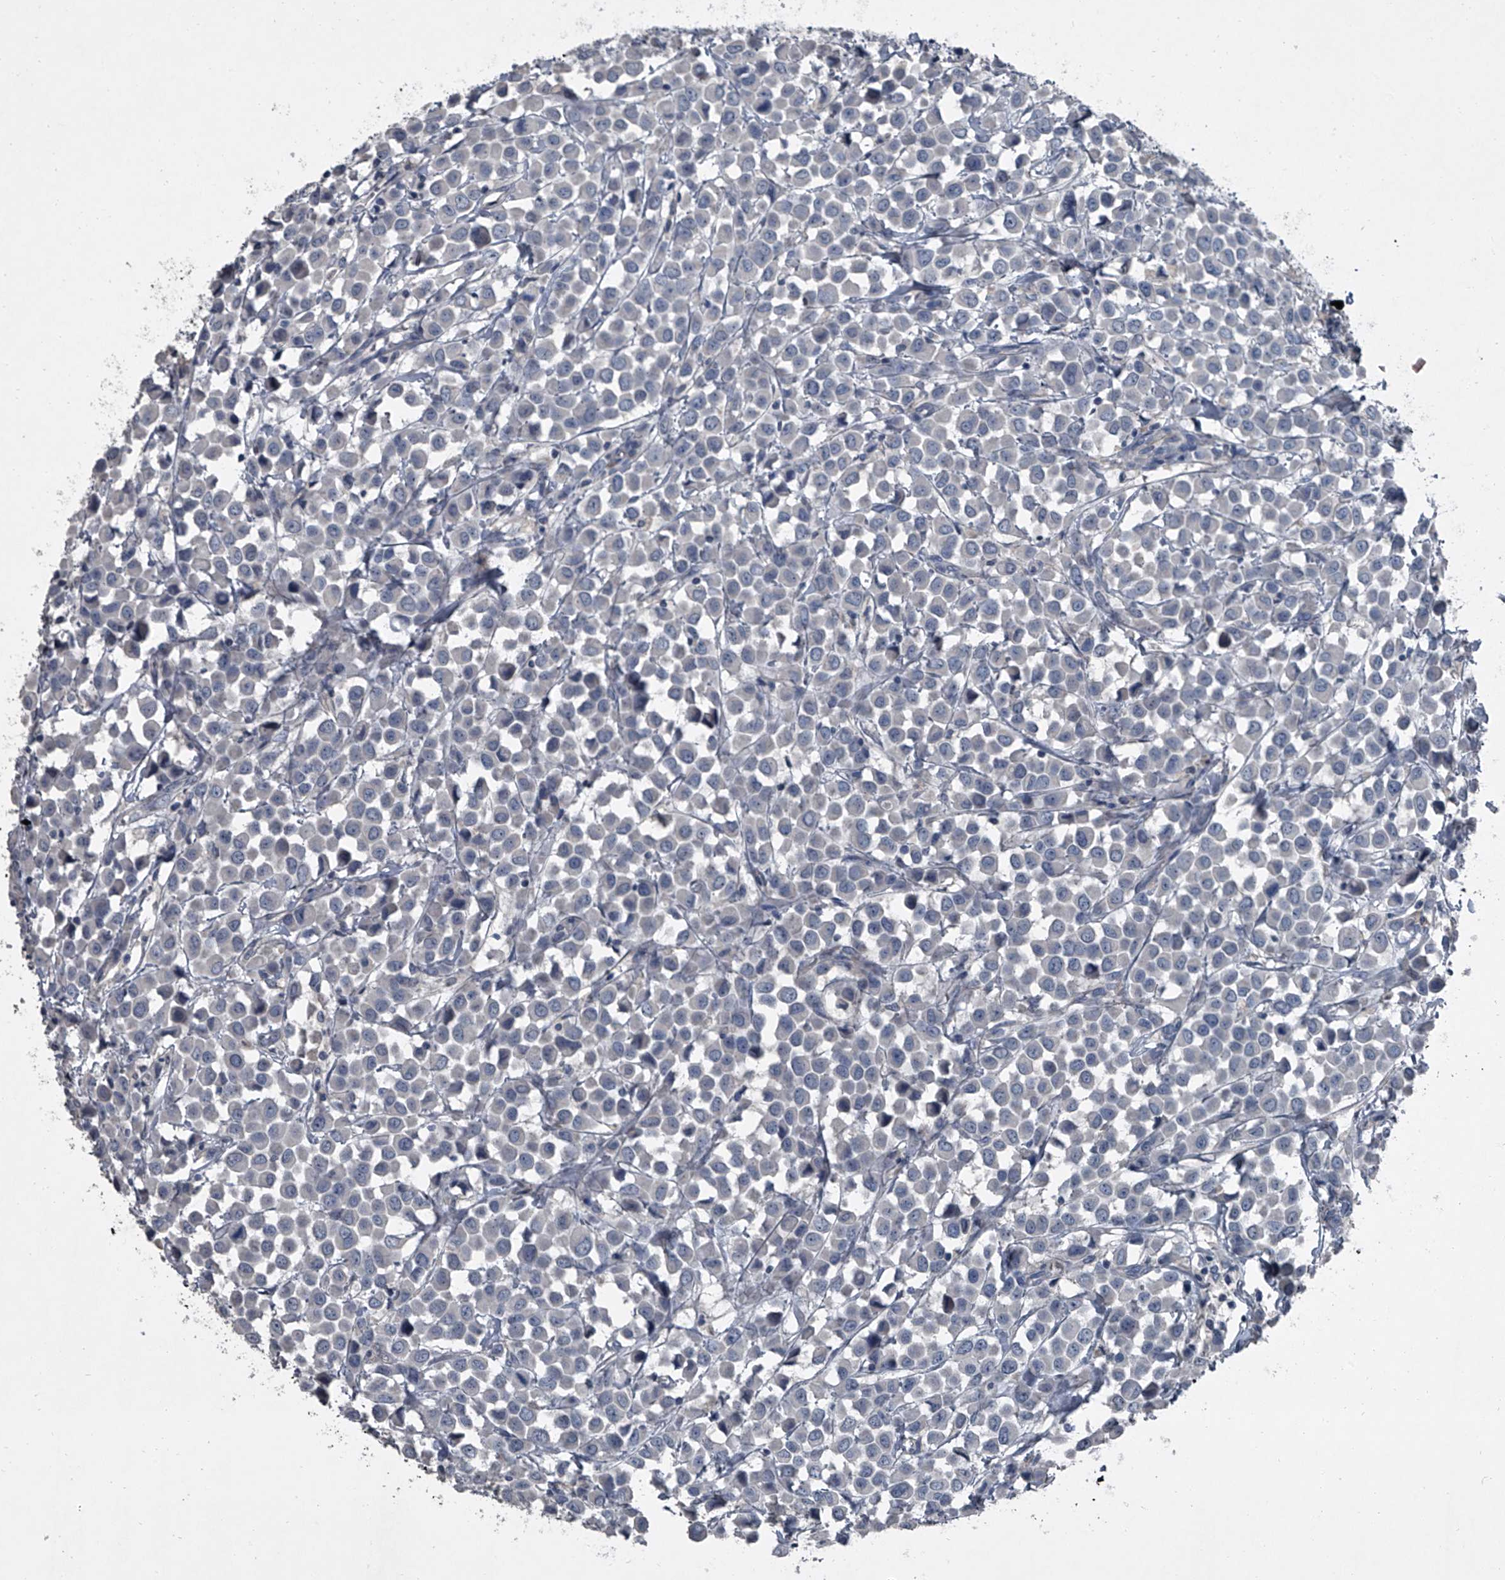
{"staining": {"intensity": "negative", "quantity": "none", "location": "none"}, "tissue": "breast cancer", "cell_type": "Tumor cells", "image_type": "cancer", "snomed": [{"axis": "morphology", "description": "Duct carcinoma"}, {"axis": "topography", "description": "Breast"}], "caption": "Micrograph shows no significant protein staining in tumor cells of invasive ductal carcinoma (breast). (DAB immunohistochemistry visualized using brightfield microscopy, high magnification).", "gene": "HEPHL1", "patient": {"sex": "female", "age": 61}}